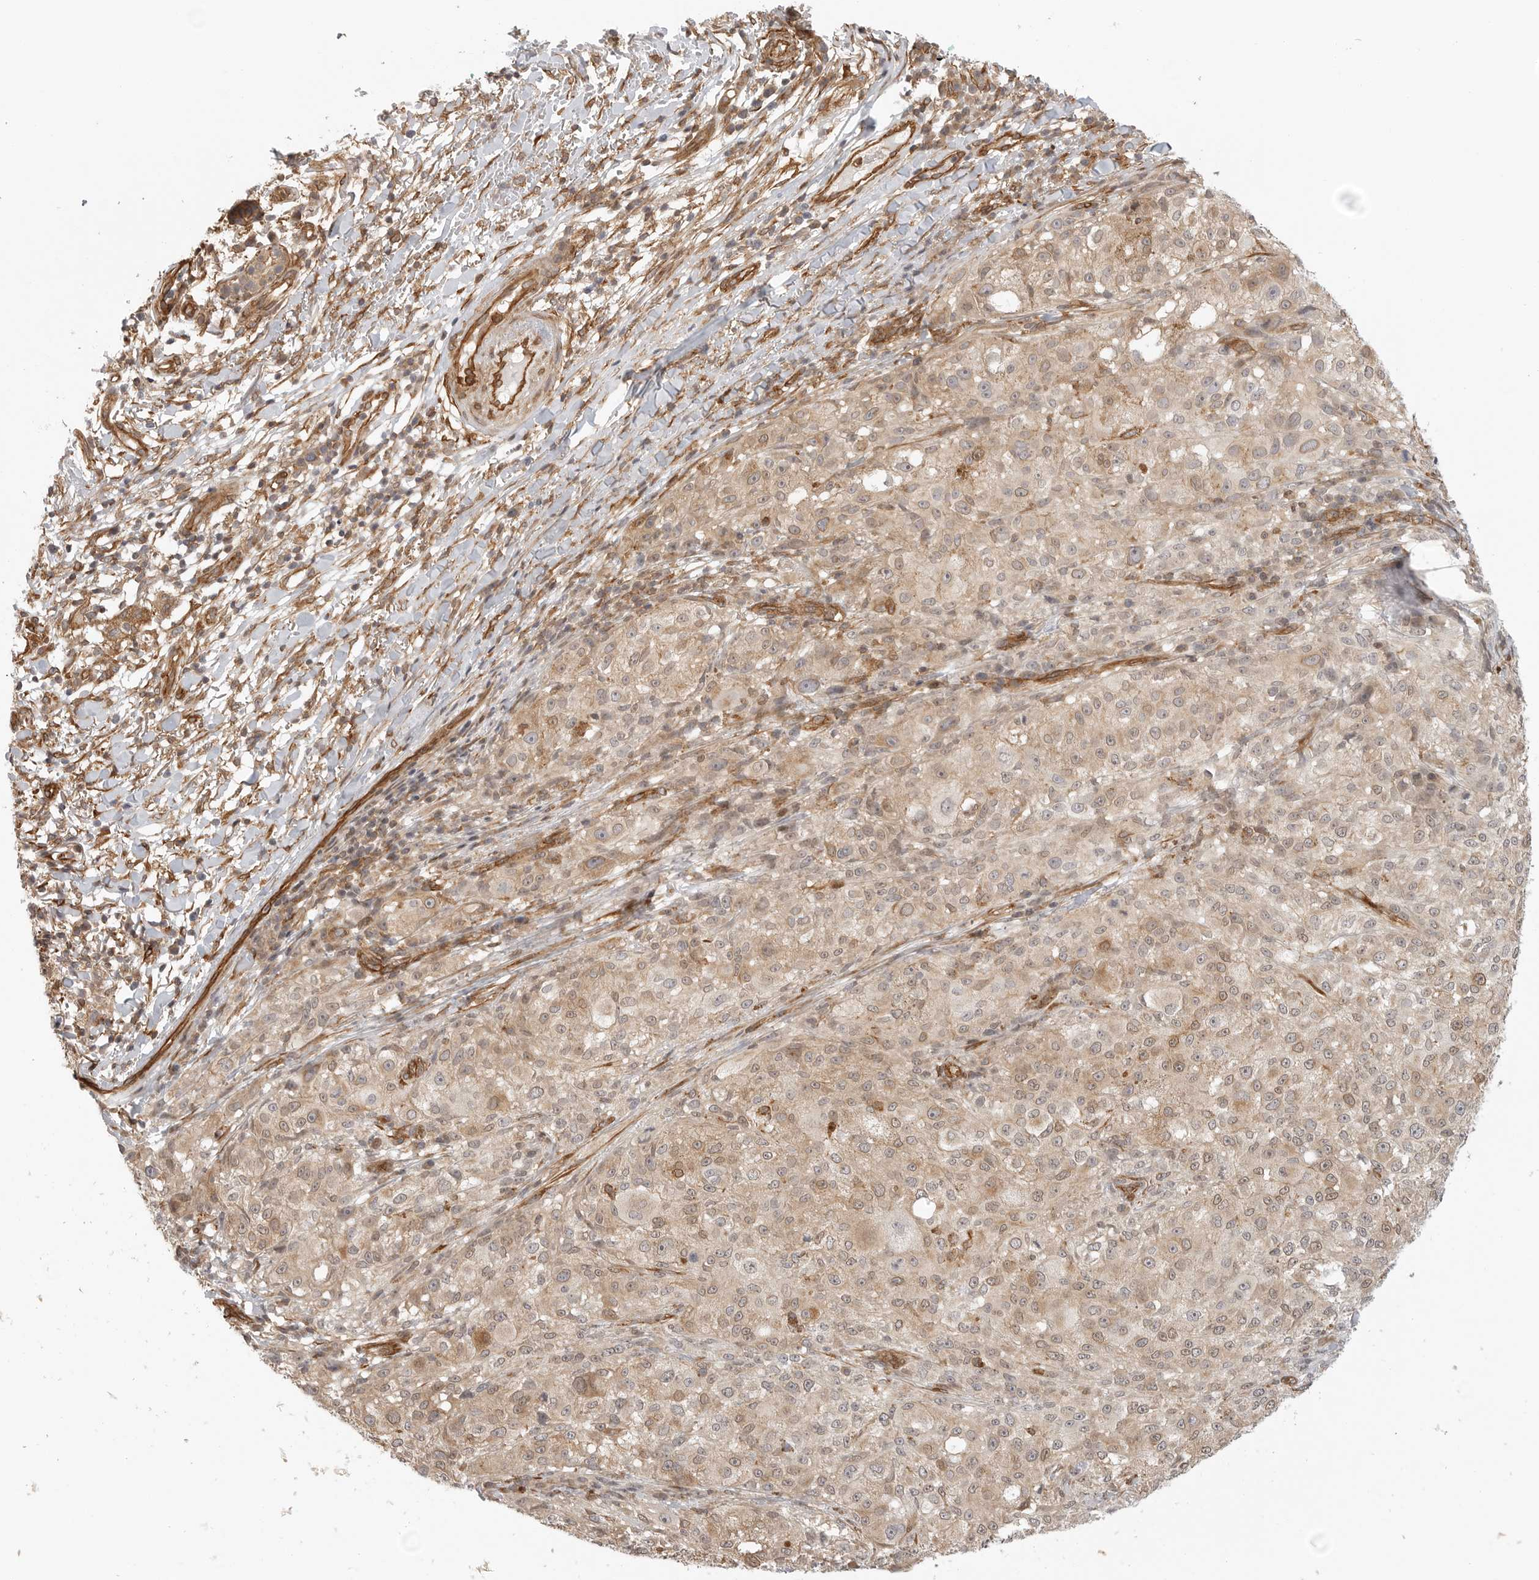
{"staining": {"intensity": "weak", "quantity": ">75%", "location": "cytoplasmic/membranous,nuclear"}, "tissue": "melanoma", "cell_type": "Tumor cells", "image_type": "cancer", "snomed": [{"axis": "morphology", "description": "Necrosis, NOS"}, {"axis": "morphology", "description": "Malignant melanoma, NOS"}, {"axis": "topography", "description": "Skin"}], "caption": "Immunohistochemistry of human melanoma displays low levels of weak cytoplasmic/membranous and nuclear expression in approximately >75% of tumor cells.", "gene": "ATOH7", "patient": {"sex": "female", "age": 87}}